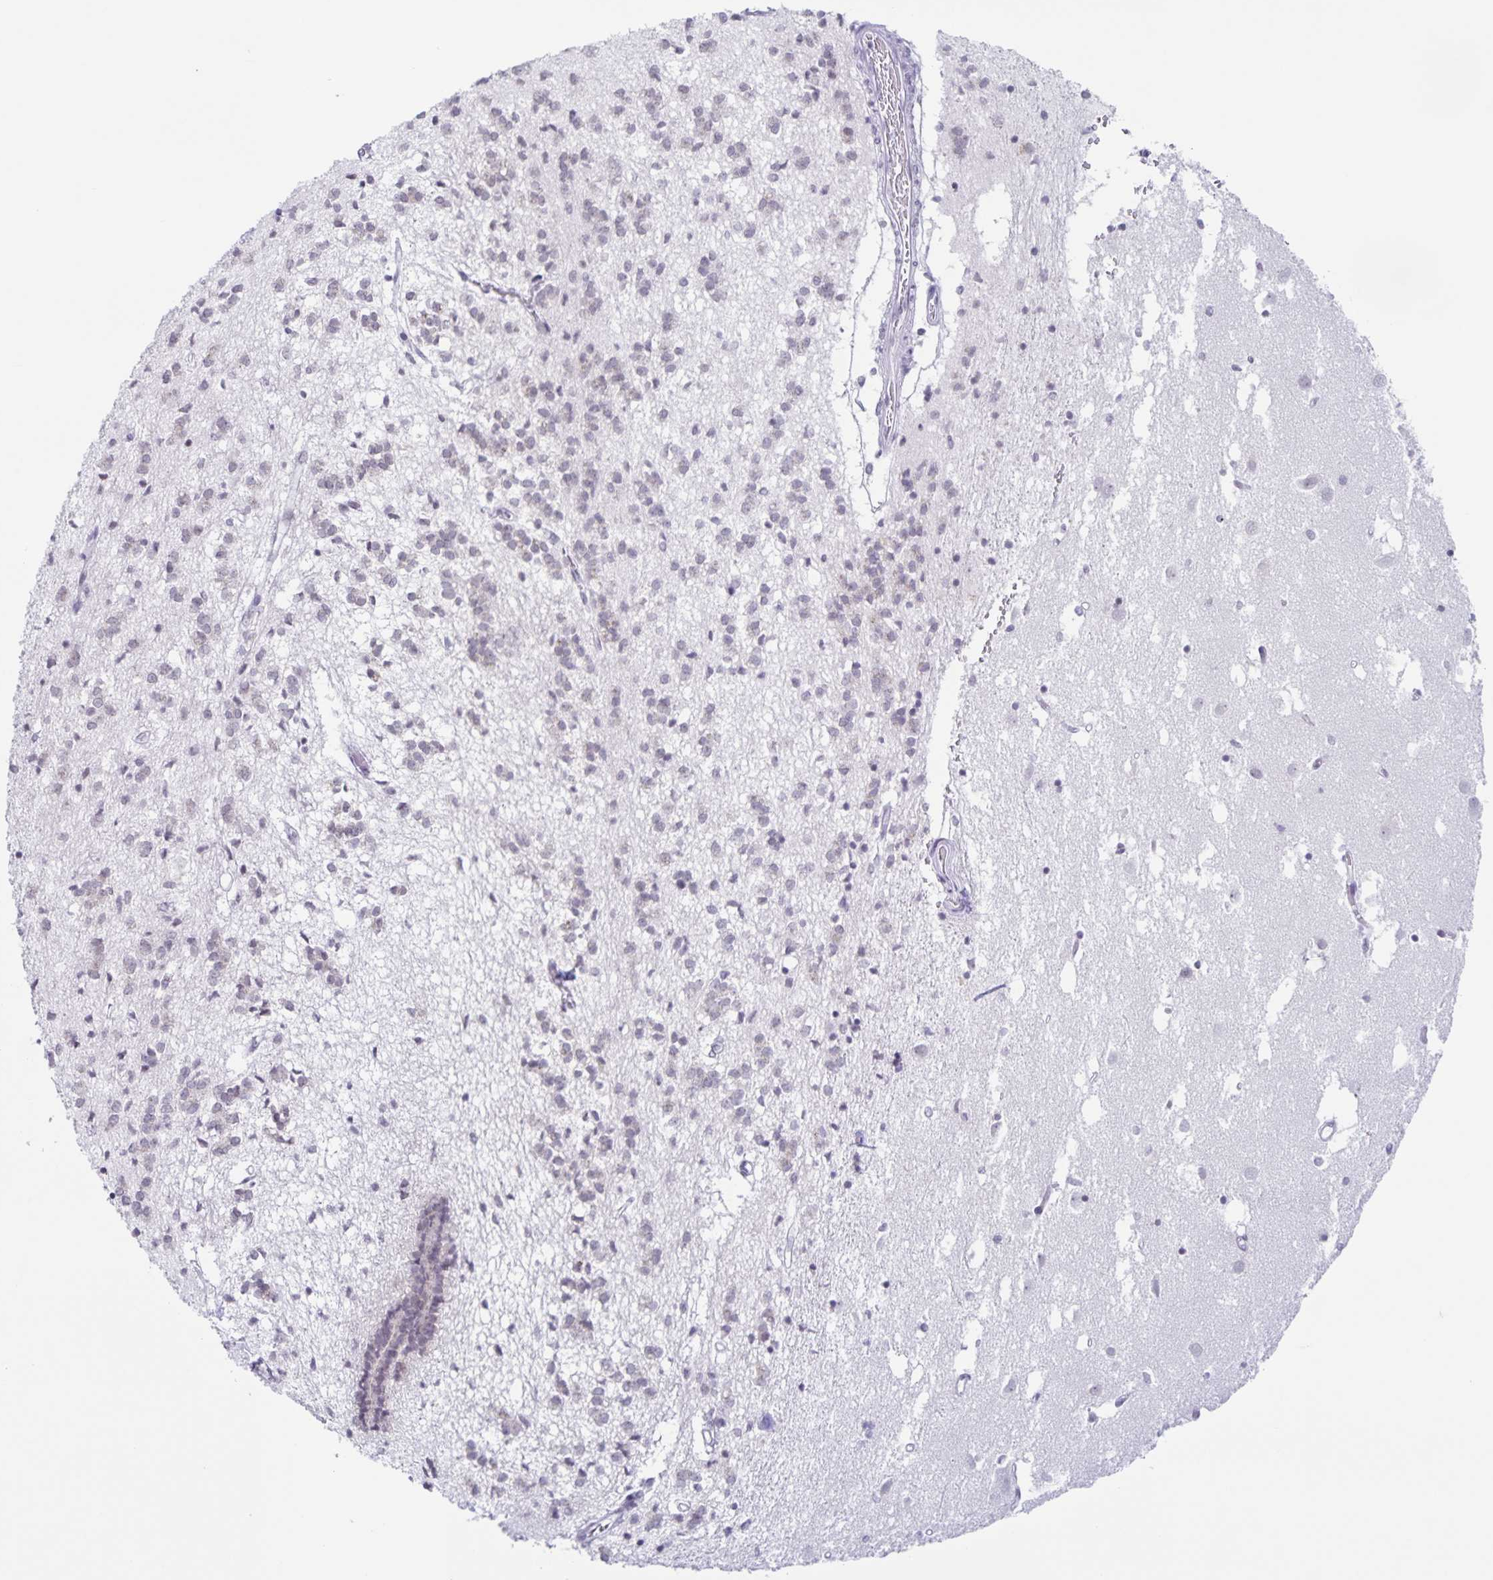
{"staining": {"intensity": "weak", "quantity": "25%-75%", "location": "nuclear"}, "tissue": "caudate", "cell_type": "Glial cells", "image_type": "normal", "snomed": [{"axis": "morphology", "description": "Normal tissue, NOS"}, {"axis": "topography", "description": "Lateral ventricle wall"}], "caption": "High-power microscopy captured an immunohistochemistry histopathology image of benign caudate, revealing weak nuclear positivity in about 25%-75% of glial cells.", "gene": "LCE6A", "patient": {"sex": "male", "age": 70}}